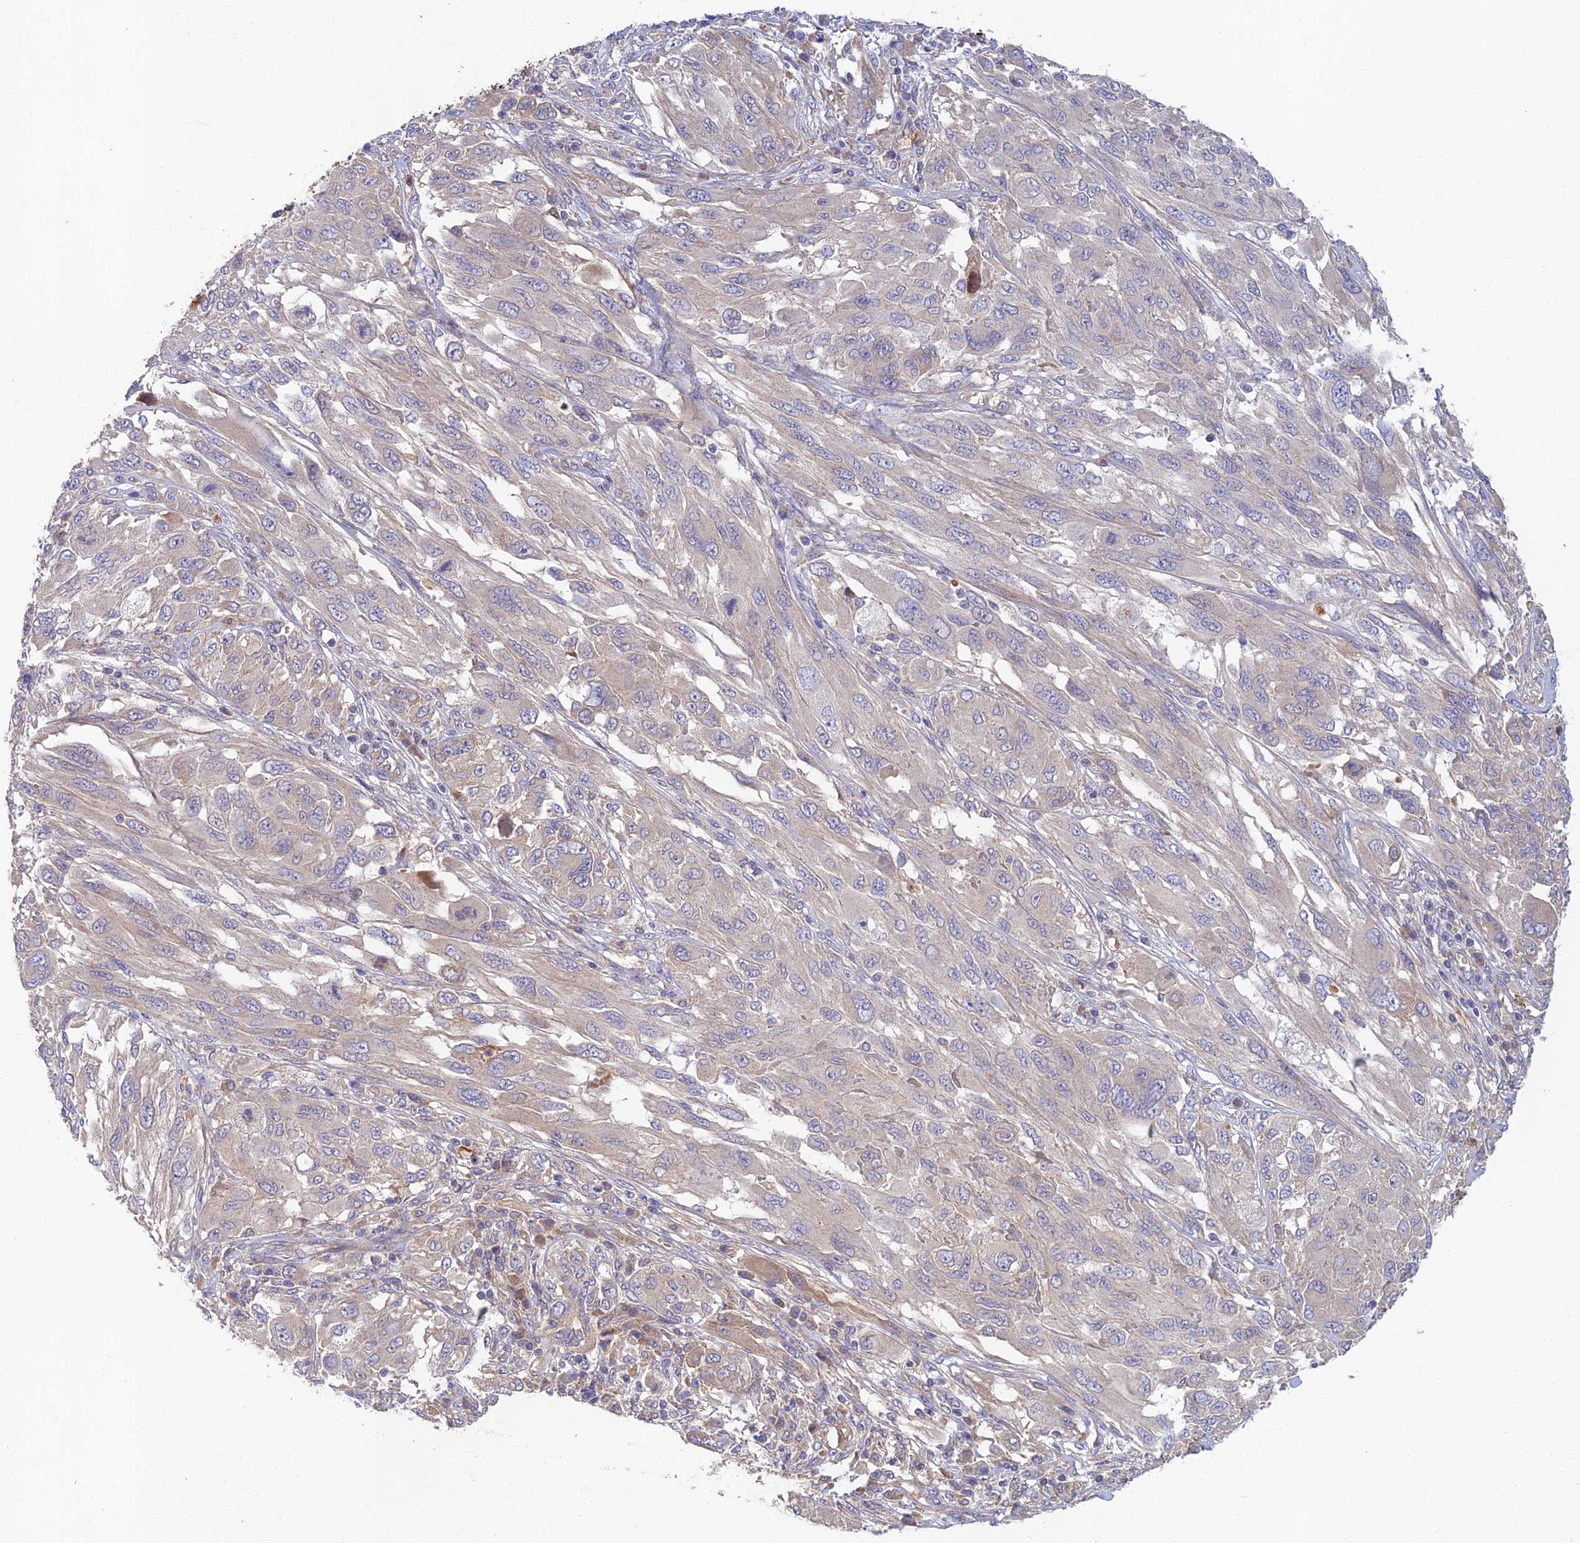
{"staining": {"intensity": "negative", "quantity": "none", "location": "none"}, "tissue": "melanoma", "cell_type": "Tumor cells", "image_type": "cancer", "snomed": [{"axis": "morphology", "description": "Malignant melanoma, NOS"}, {"axis": "topography", "description": "Skin"}], "caption": "Human melanoma stained for a protein using immunohistochemistry (IHC) displays no expression in tumor cells.", "gene": "SOGA1", "patient": {"sex": "female", "age": 91}}